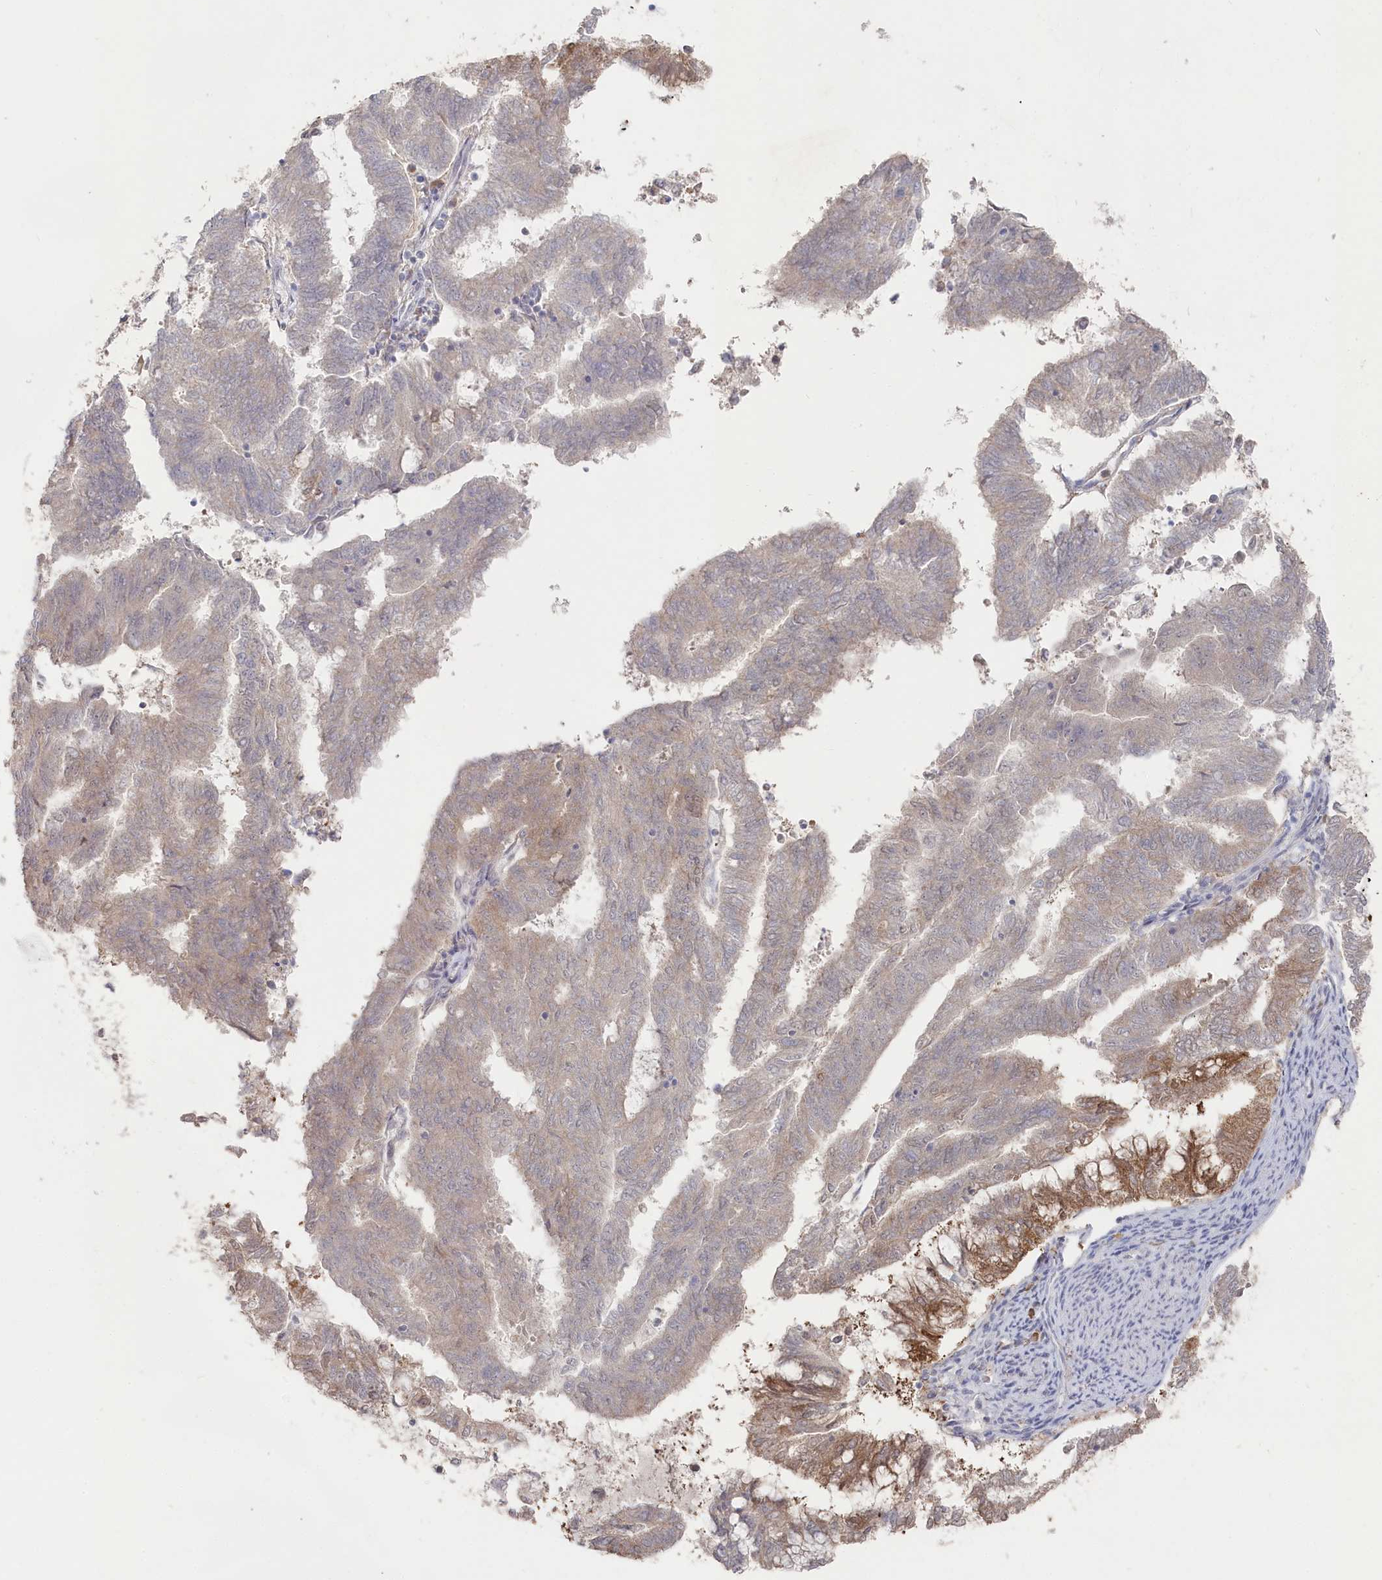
{"staining": {"intensity": "moderate", "quantity": "25%-75%", "location": "cytoplasmic/membranous,nuclear"}, "tissue": "endometrial cancer", "cell_type": "Tumor cells", "image_type": "cancer", "snomed": [{"axis": "morphology", "description": "Adenocarcinoma, NOS"}, {"axis": "topography", "description": "Endometrium"}], "caption": "Moderate cytoplasmic/membranous and nuclear protein positivity is seen in approximately 25%-75% of tumor cells in endometrial cancer (adenocarcinoma). The staining is performed using DAB (3,3'-diaminobenzidine) brown chromogen to label protein expression. The nuclei are counter-stained blue using hematoxylin.", "gene": "TGFBRAP1", "patient": {"sex": "female", "age": 79}}